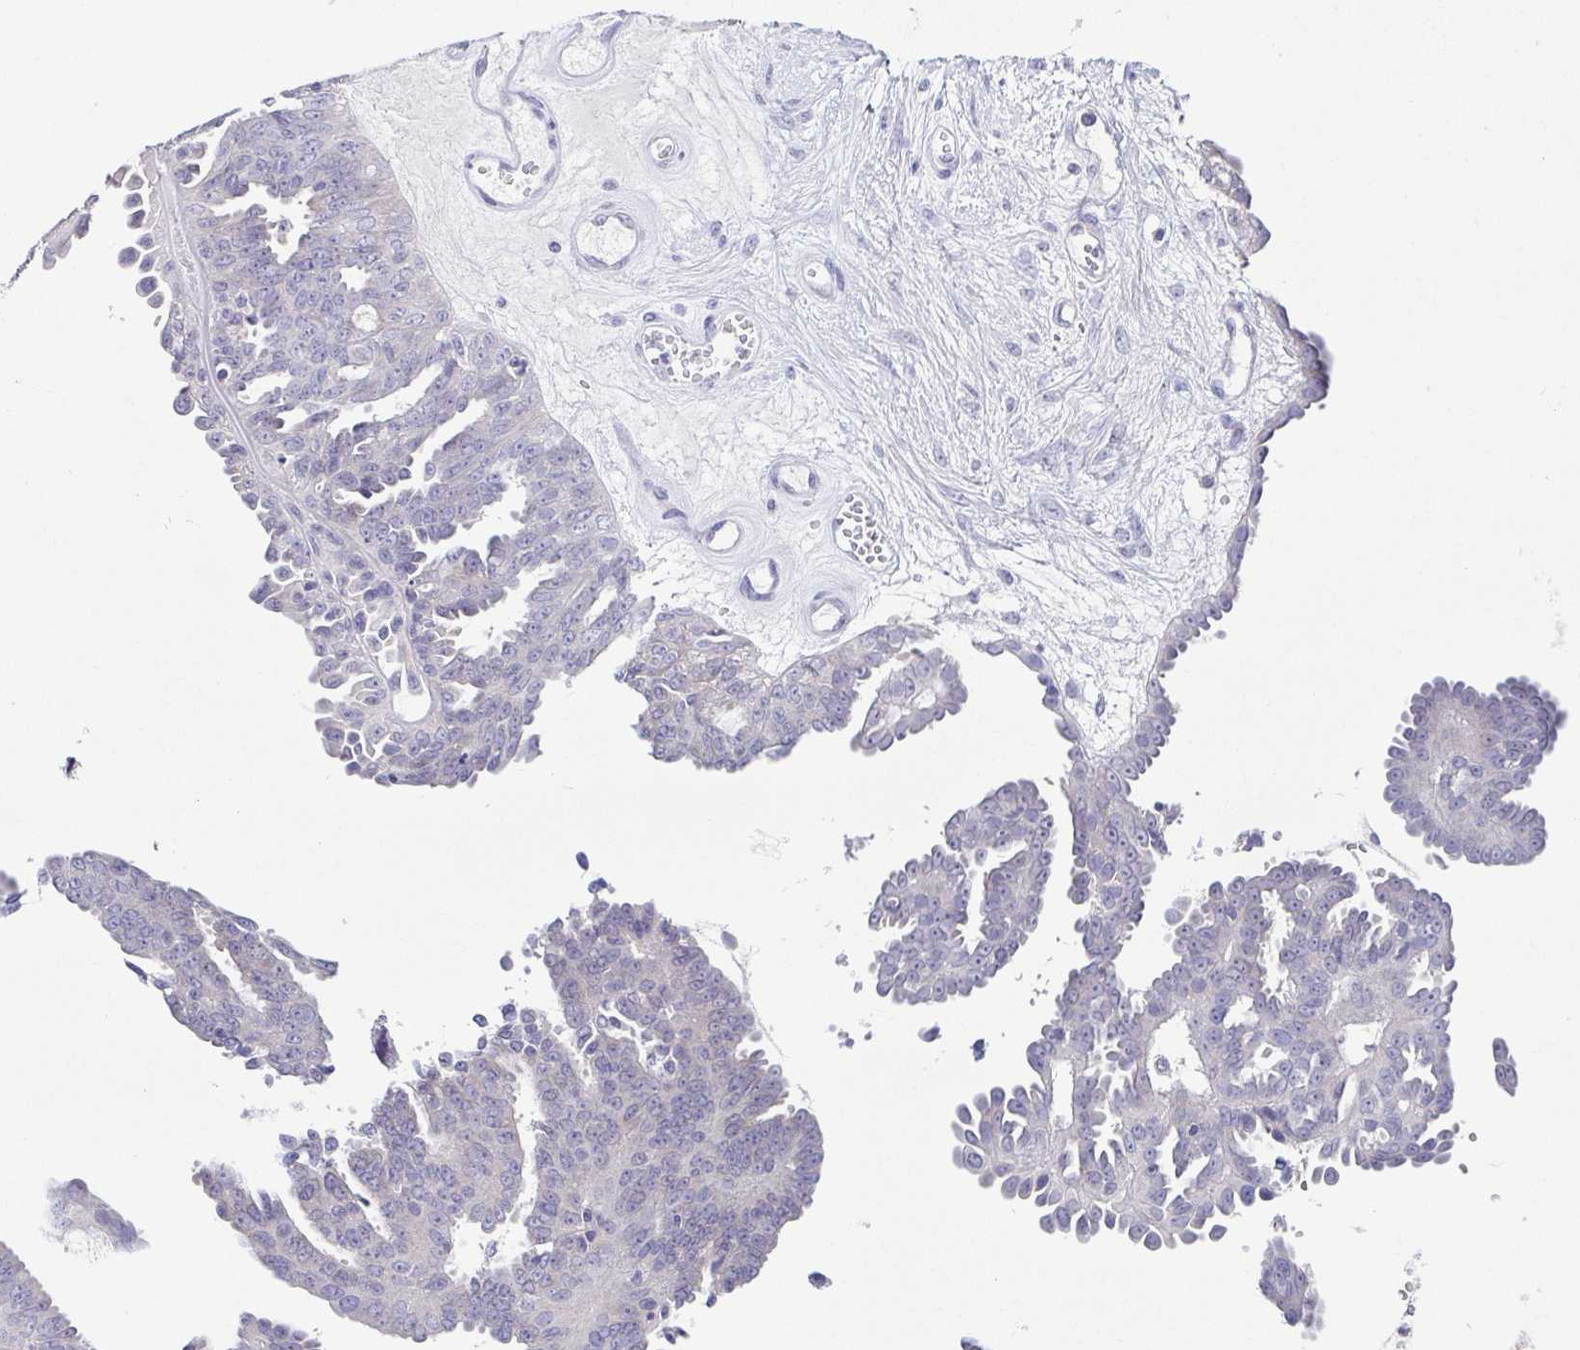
{"staining": {"intensity": "negative", "quantity": "none", "location": "none"}, "tissue": "ovarian cancer", "cell_type": "Tumor cells", "image_type": "cancer", "snomed": [{"axis": "morphology", "description": "Cystadenocarcinoma, serous, NOS"}, {"axis": "topography", "description": "Ovary"}], "caption": "A histopathology image of ovarian serous cystadenocarcinoma stained for a protein demonstrates no brown staining in tumor cells.", "gene": "RDH11", "patient": {"sex": "female", "age": 71}}